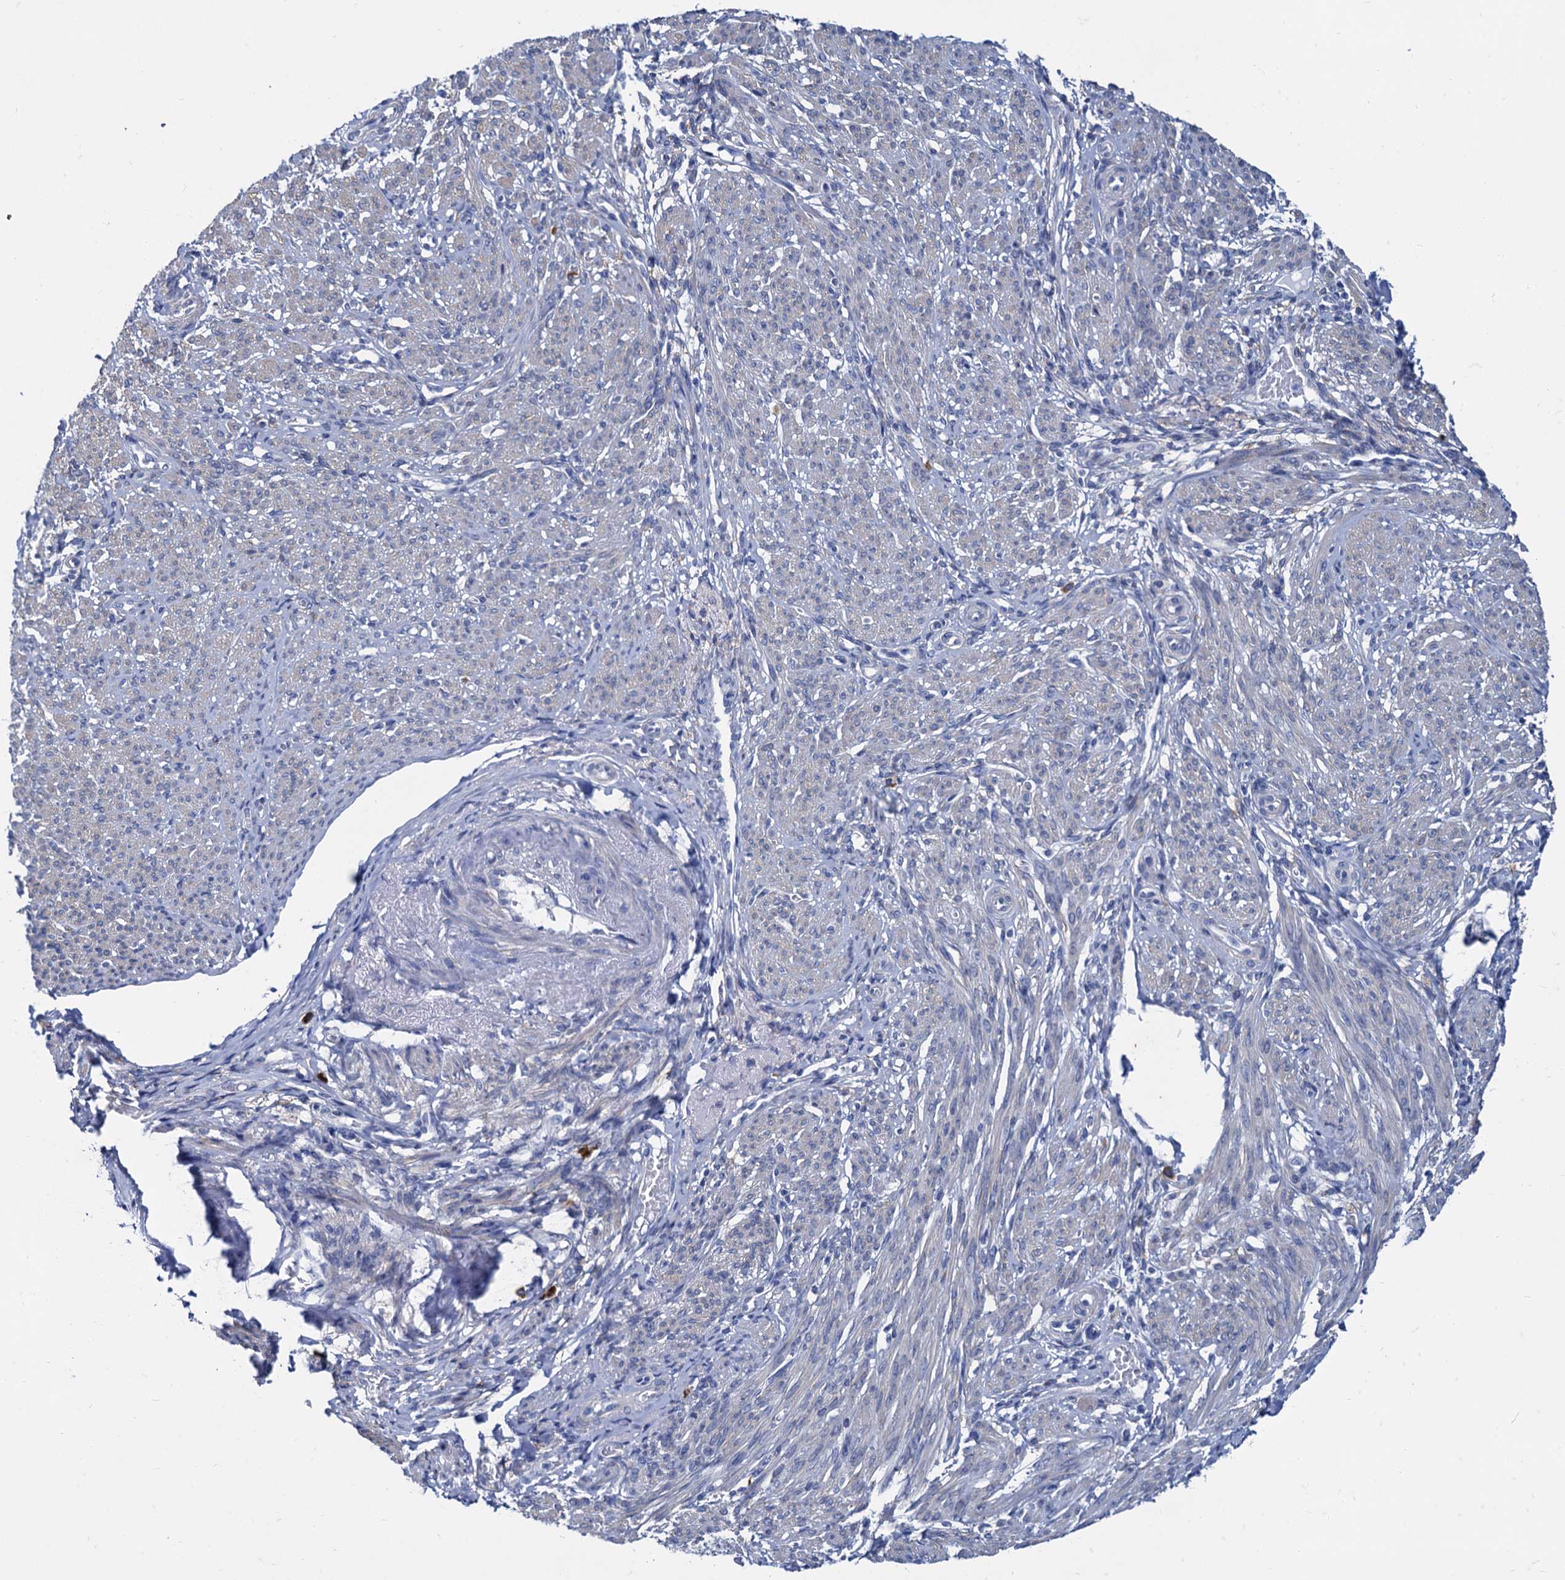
{"staining": {"intensity": "weak", "quantity": "<25%", "location": "cytoplasmic/membranous"}, "tissue": "smooth muscle", "cell_type": "Smooth muscle cells", "image_type": "normal", "snomed": [{"axis": "morphology", "description": "Normal tissue, NOS"}, {"axis": "topography", "description": "Smooth muscle"}], "caption": "This is a image of IHC staining of benign smooth muscle, which shows no staining in smooth muscle cells.", "gene": "FOXR2", "patient": {"sex": "female", "age": 39}}